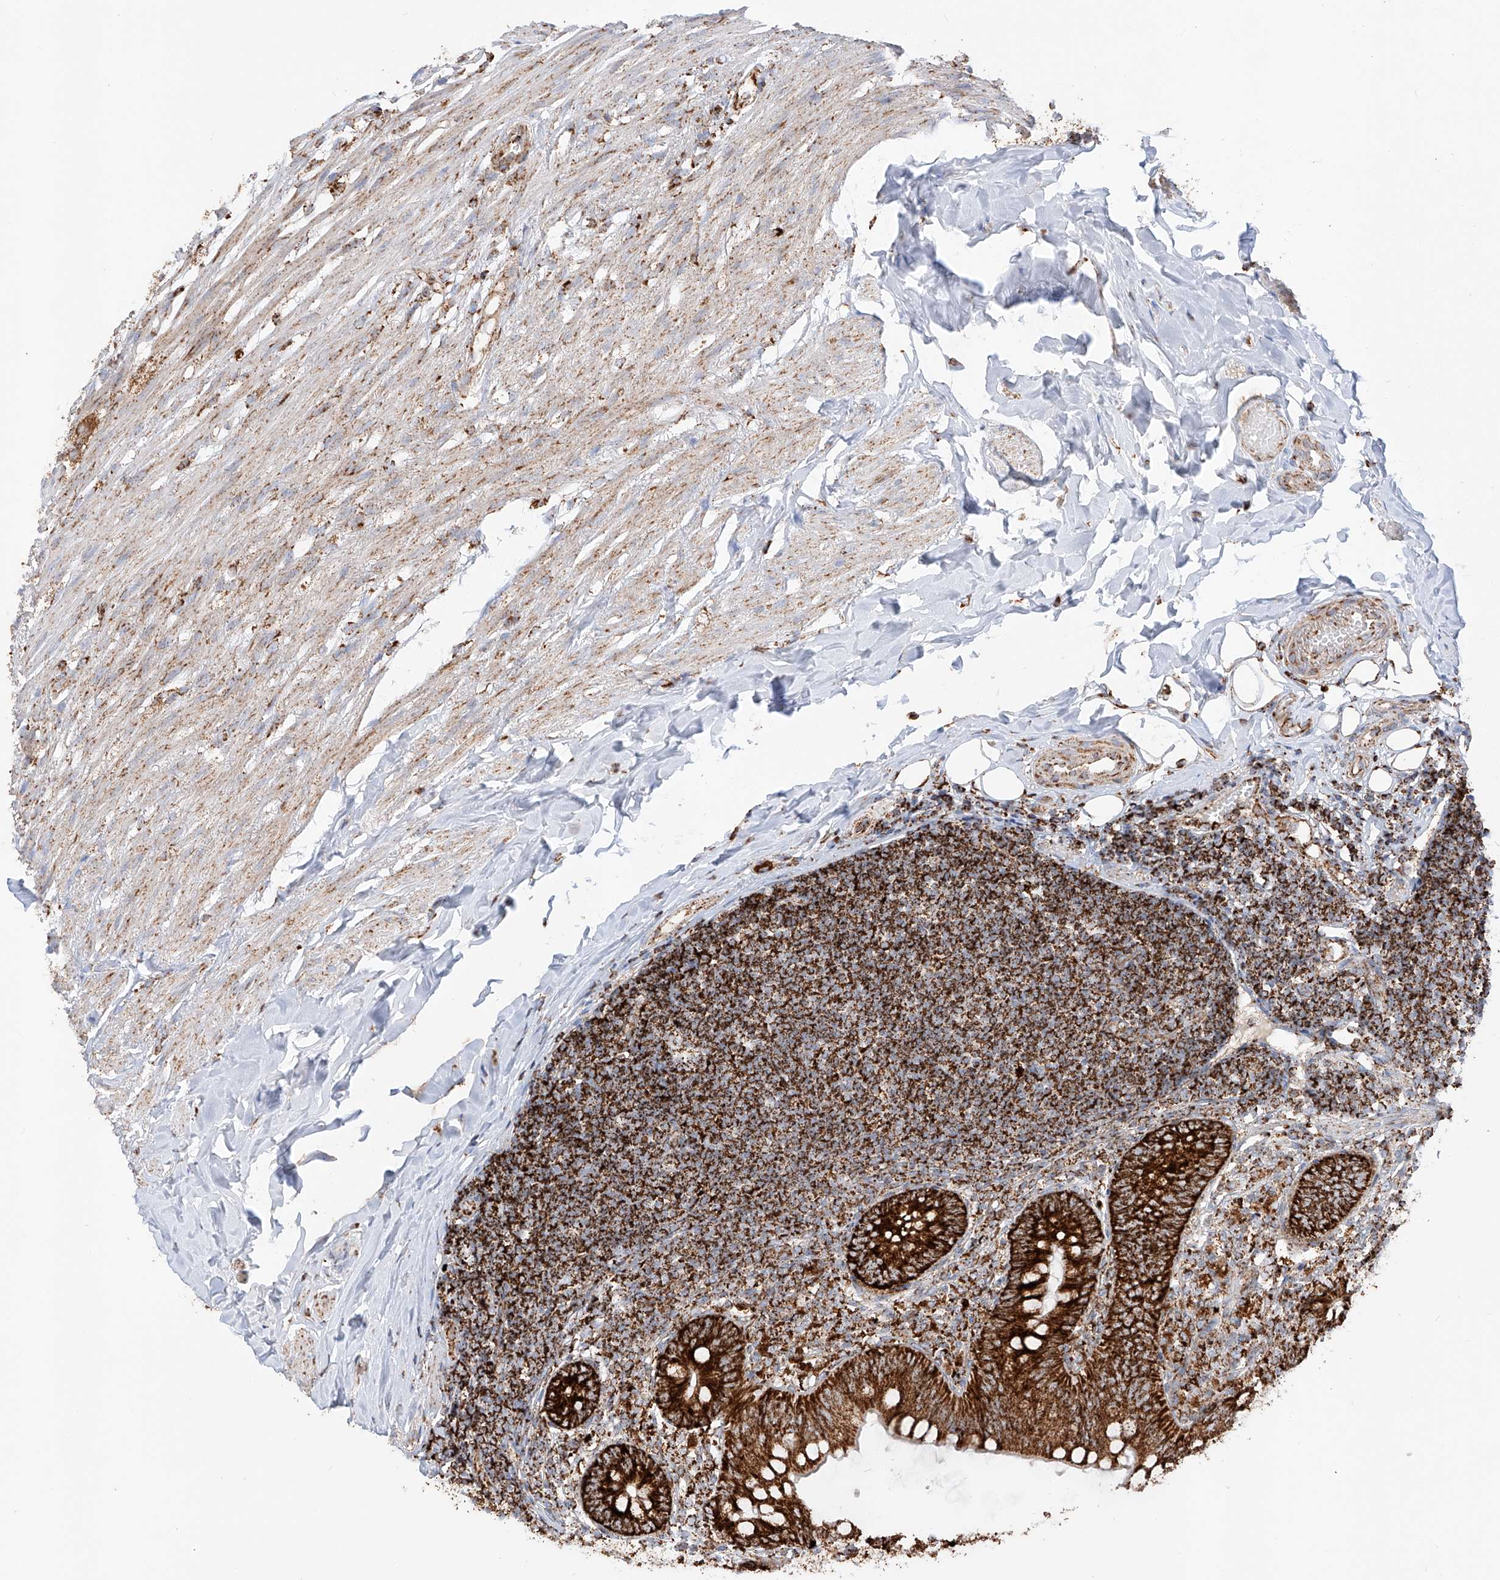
{"staining": {"intensity": "strong", "quantity": ">75%", "location": "cytoplasmic/membranous"}, "tissue": "appendix", "cell_type": "Glandular cells", "image_type": "normal", "snomed": [{"axis": "morphology", "description": "Normal tissue, NOS"}, {"axis": "topography", "description": "Appendix"}], "caption": "Normal appendix demonstrates strong cytoplasmic/membranous expression in about >75% of glandular cells.", "gene": "TTC27", "patient": {"sex": "female", "age": 62}}